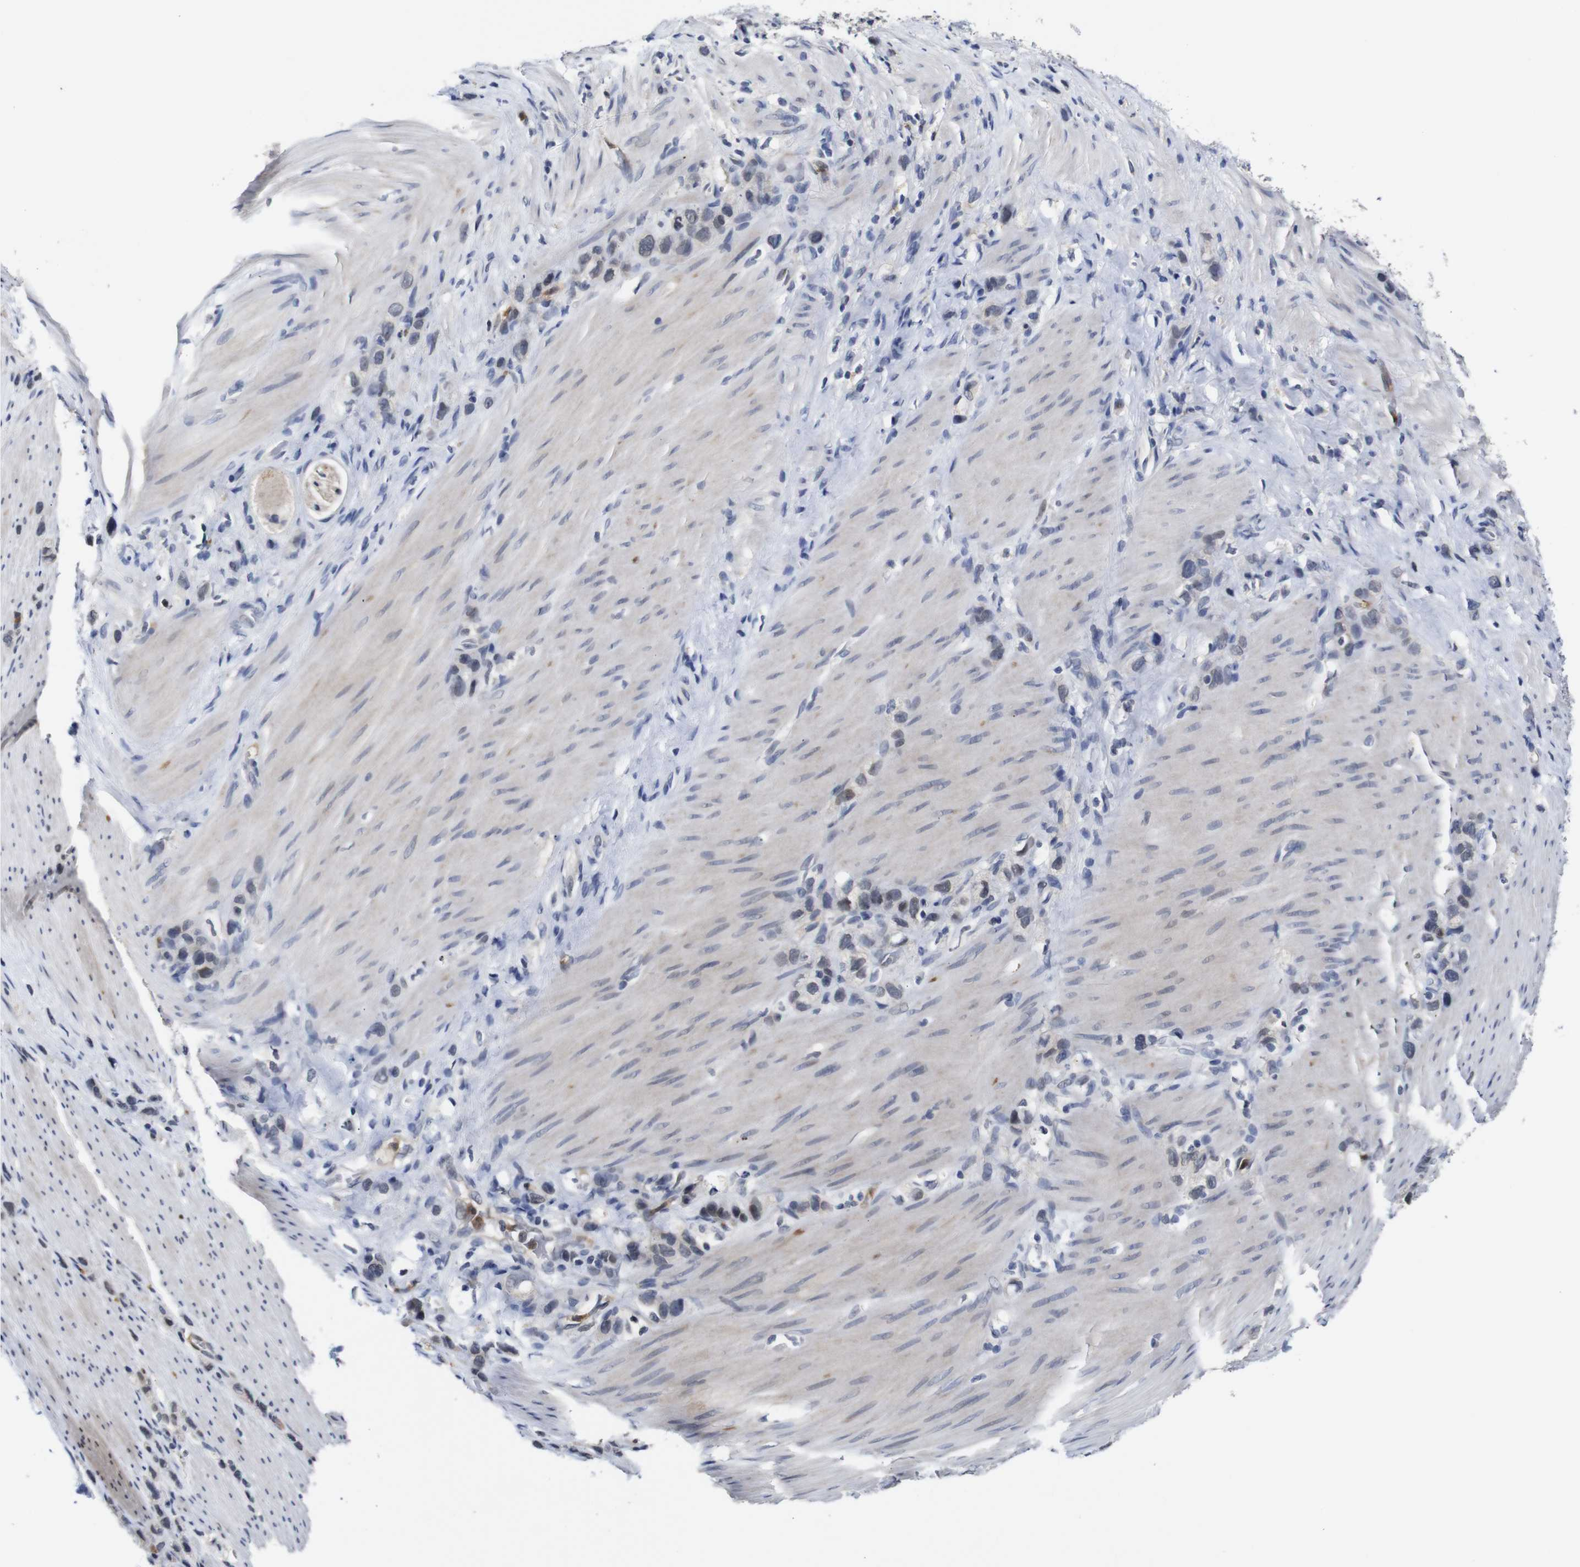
{"staining": {"intensity": "negative", "quantity": "none", "location": "none"}, "tissue": "stomach cancer", "cell_type": "Tumor cells", "image_type": "cancer", "snomed": [{"axis": "morphology", "description": "Normal tissue, NOS"}, {"axis": "morphology", "description": "Adenocarcinoma, NOS"}, {"axis": "morphology", "description": "Adenocarcinoma, High grade"}, {"axis": "topography", "description": "Stomach, upper"}, {"axis": "topography", "description": "Stomach"}], "caption": "A photomicrograph of stomach cancer (adenocarcinoma) stained for a protein demonstrates no brown staining in tumor cells.", "gene": "NTRK3", "patient": {"sex": "female", "age": 65}}